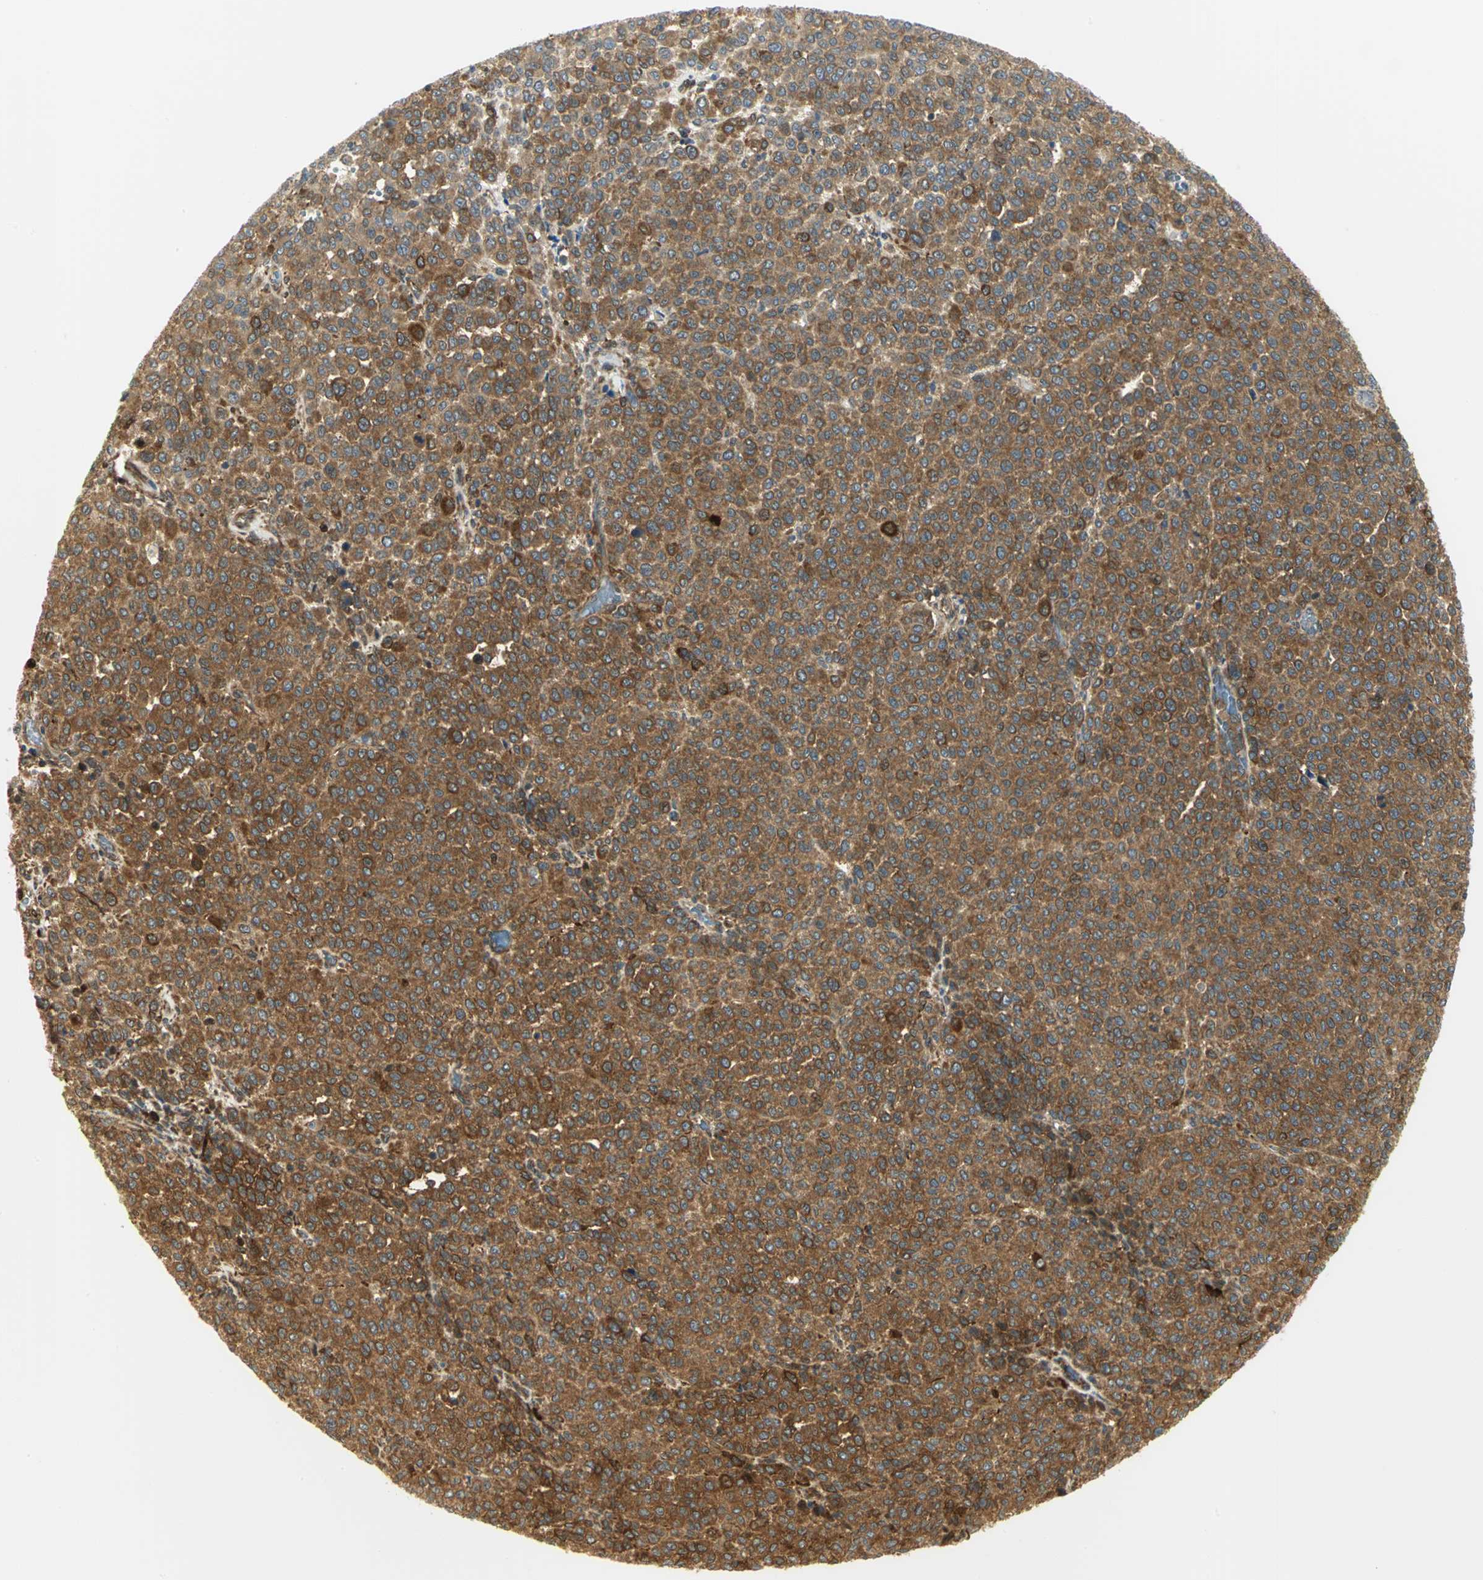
{"staining": {"intensity": "strong", "quantity": ">75%", "location": "cytoplasmic/membranous"}, "tissue": "melanoma", "cell_type": "Tumor cells", "image_type": "cancer", "snomed": [{"axis": "morphology", "description": "Malignant melanoma, Metastatic site"}, {"axis": "topography", "description": "Pancreas"}], "caption": "The immunohistochemical stain highlights strong cytoplasmic/membranous expression in tumor cells of malignant melanoma (metastatic site) tissue. (brown staining indicates protein expression, while blue staining denotes nuclei).", "gene": "EEA1", "patient": {"sex": "female", "age": 30}}